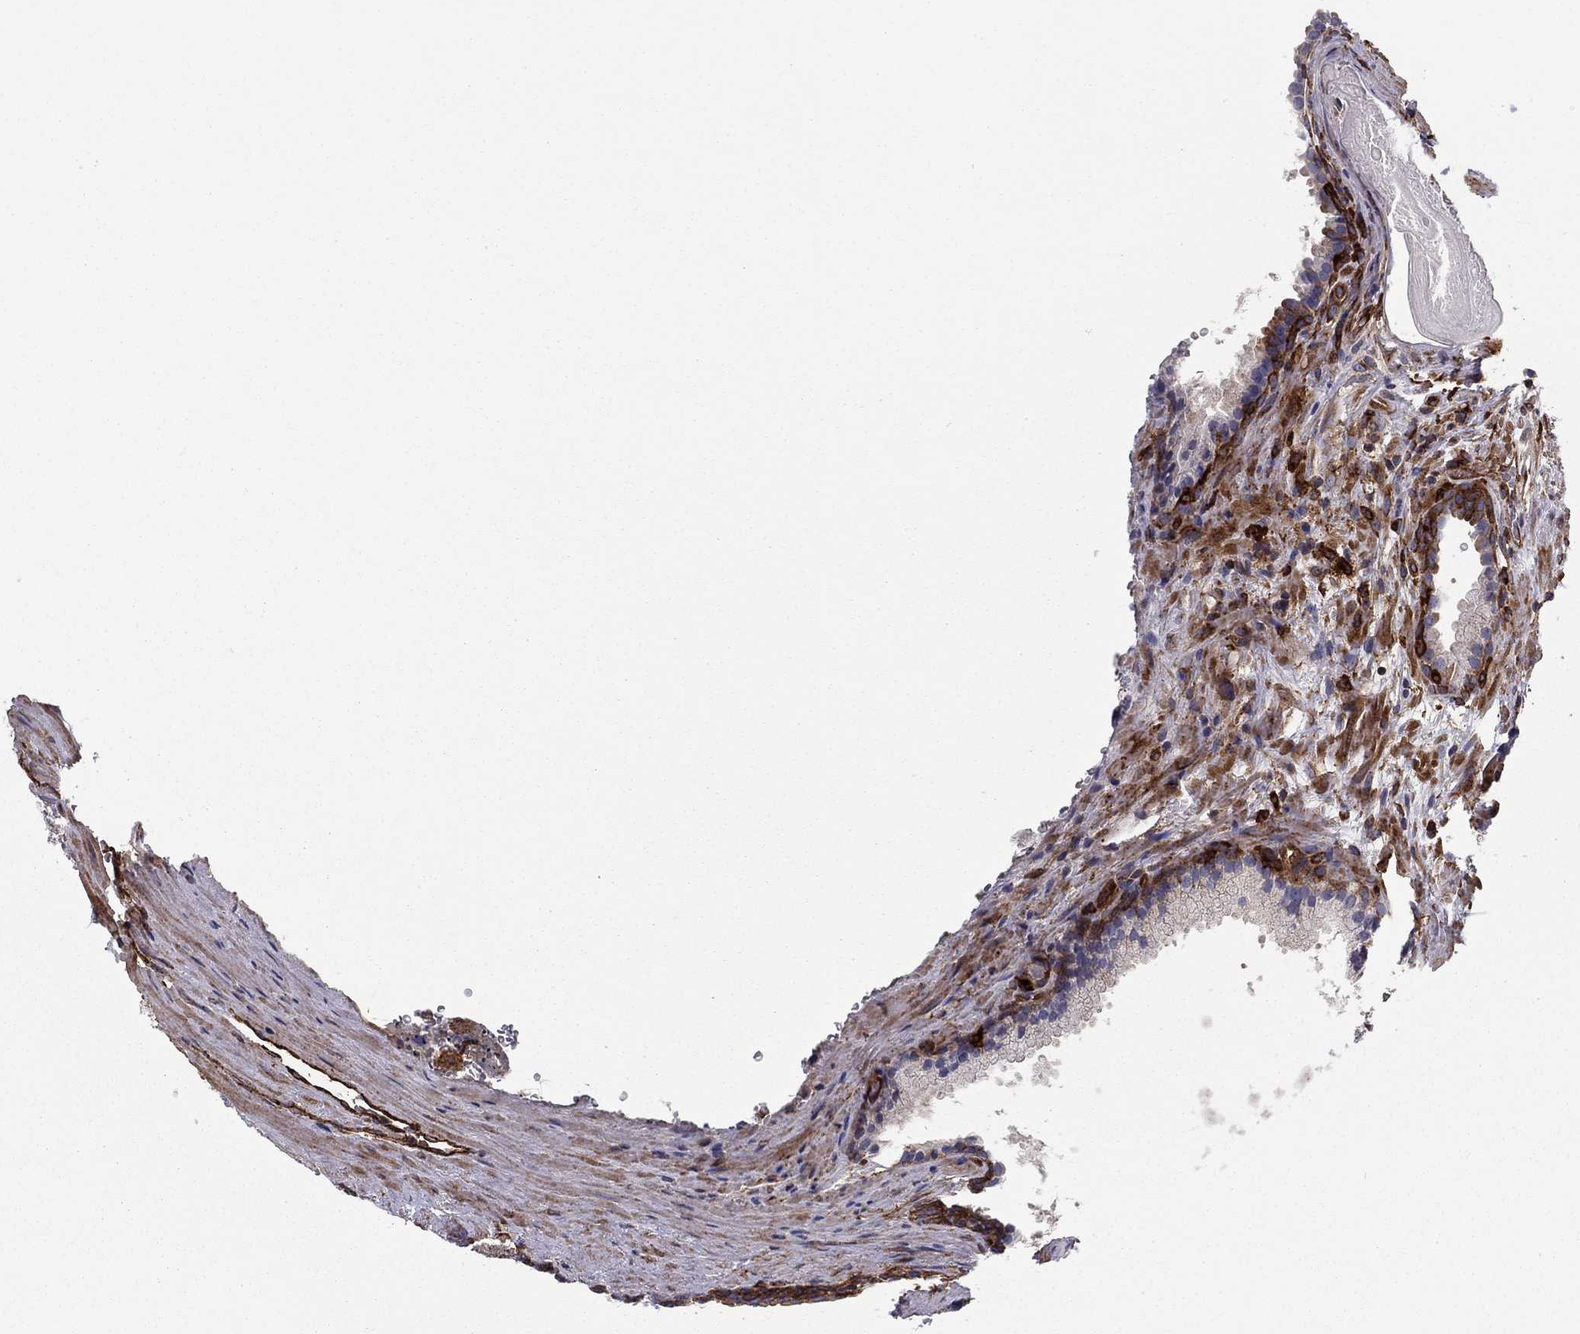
{"staining": {"intensity": "weak", "quantity": "25%-75%", "location": "cytoplasmic/membranous"}, "tissue": "prostate cancer", "cell_type": "Tumor cells", "image_type": "cancer", "snomed": [{"axis": "morphology", "description": "Adenocarcinoma, High grade"}, {"axis": "topography", "description": "Prostate and seminal vesicle, NOS"}], "caption": "Protein expression by IHC exhibits weak cytoplasmic/membranous staining in about 25%-75% of tumor cells in high-grade adenocarcinoma (prostate).", "gene": "EHBP1L1", "patient": {"sex": "male", "age": 62}}